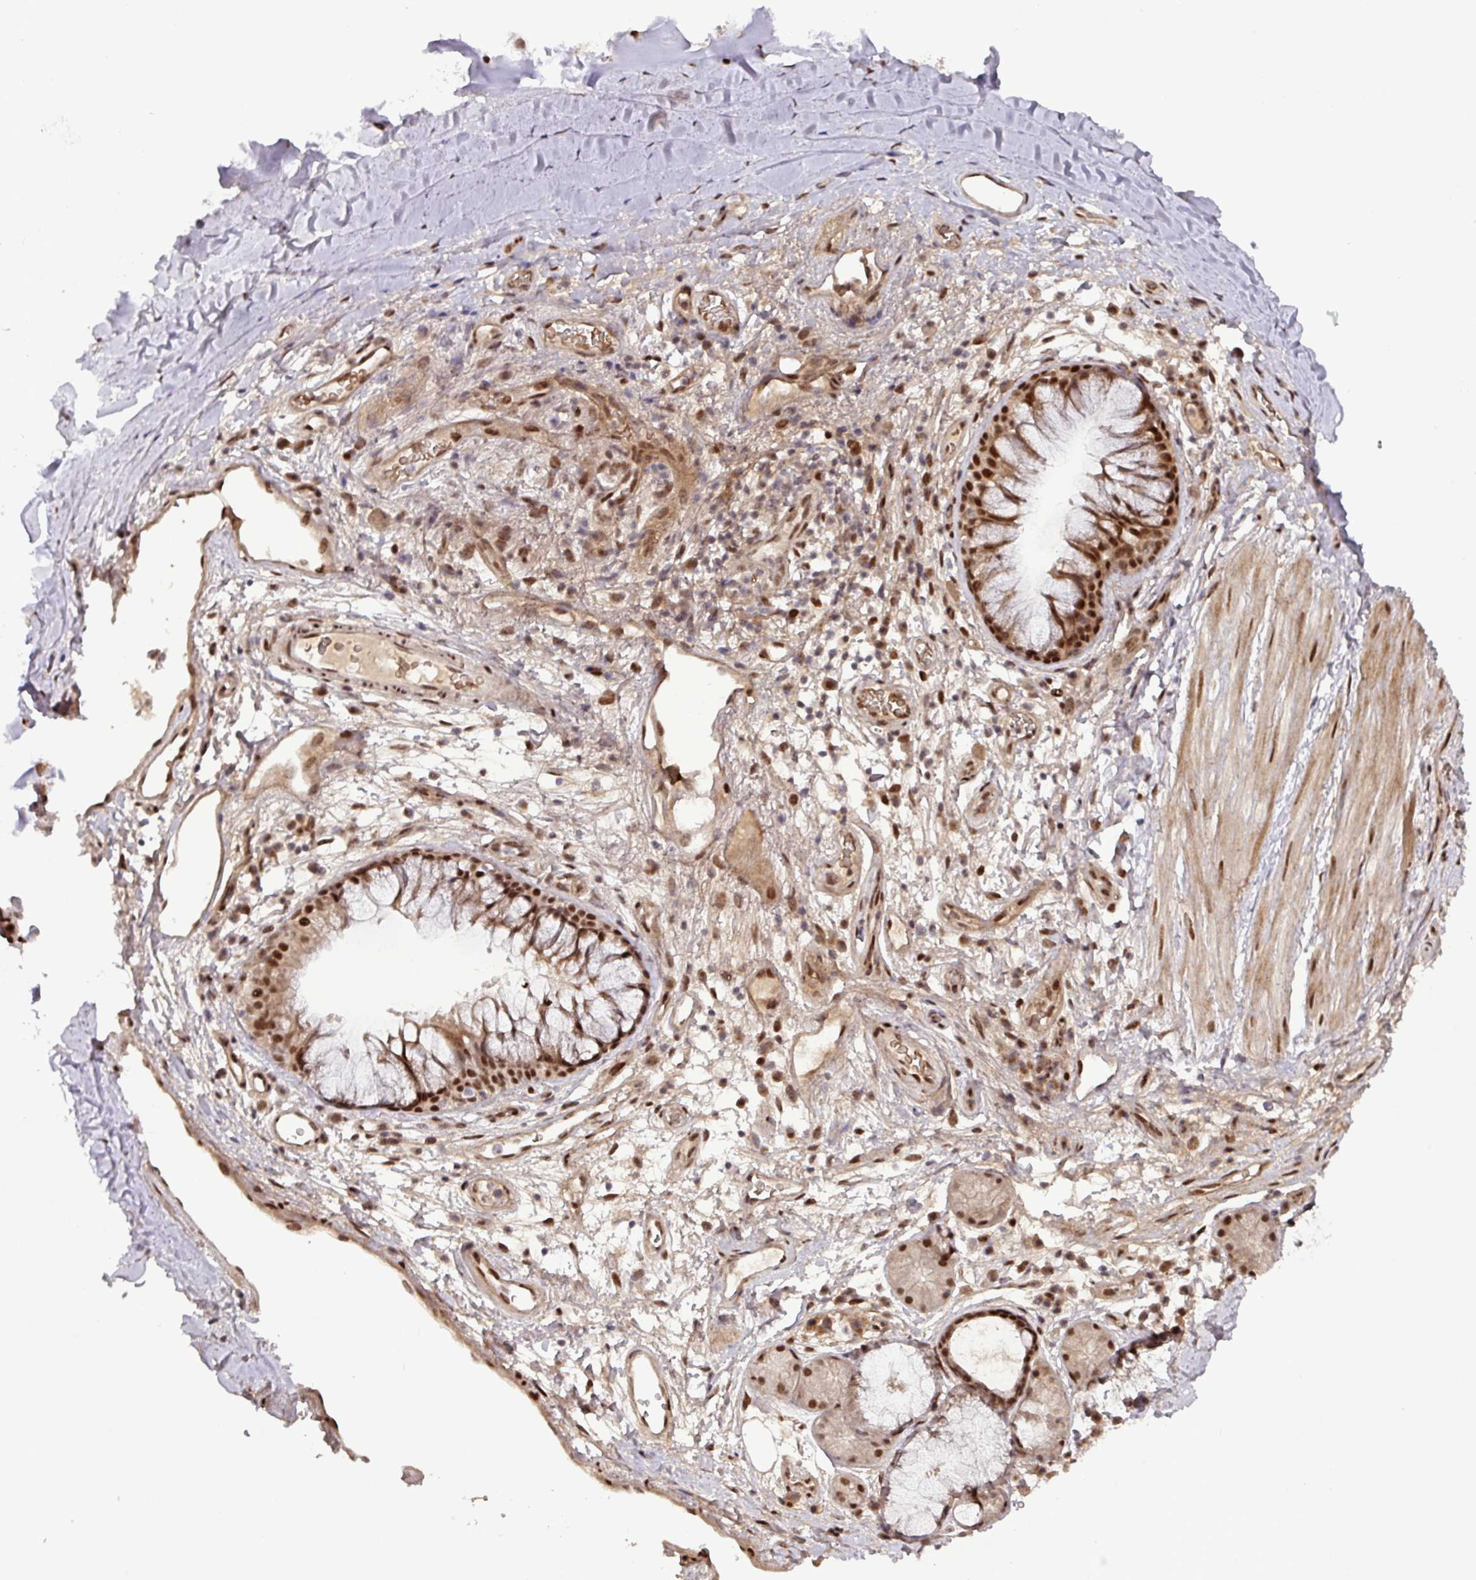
{"staining": {"intensity": "weak", "quantity": "25%-75%", "location": "cytoplasmic/membranous,nuclear"}, "tissue": "adipose tissue", "cell_type": "Adipocytes", "image_type": "normal", "snomed": [{"axis": "morphology", "description": "Normal tissue, NOS"}, {"axis": "topography", "description": "Cartilage tissue"}, {"axis": "topography", "description": "Bronchus"}], "caption": "Adipose tissue stained for a protein (brown) reveals weak cytoplasmic/membranous,nuclear positive expression in approximately 25%-75% of adipocytes.", "gene": "CIC", "patient": {"sex": "male", "age": 58}}